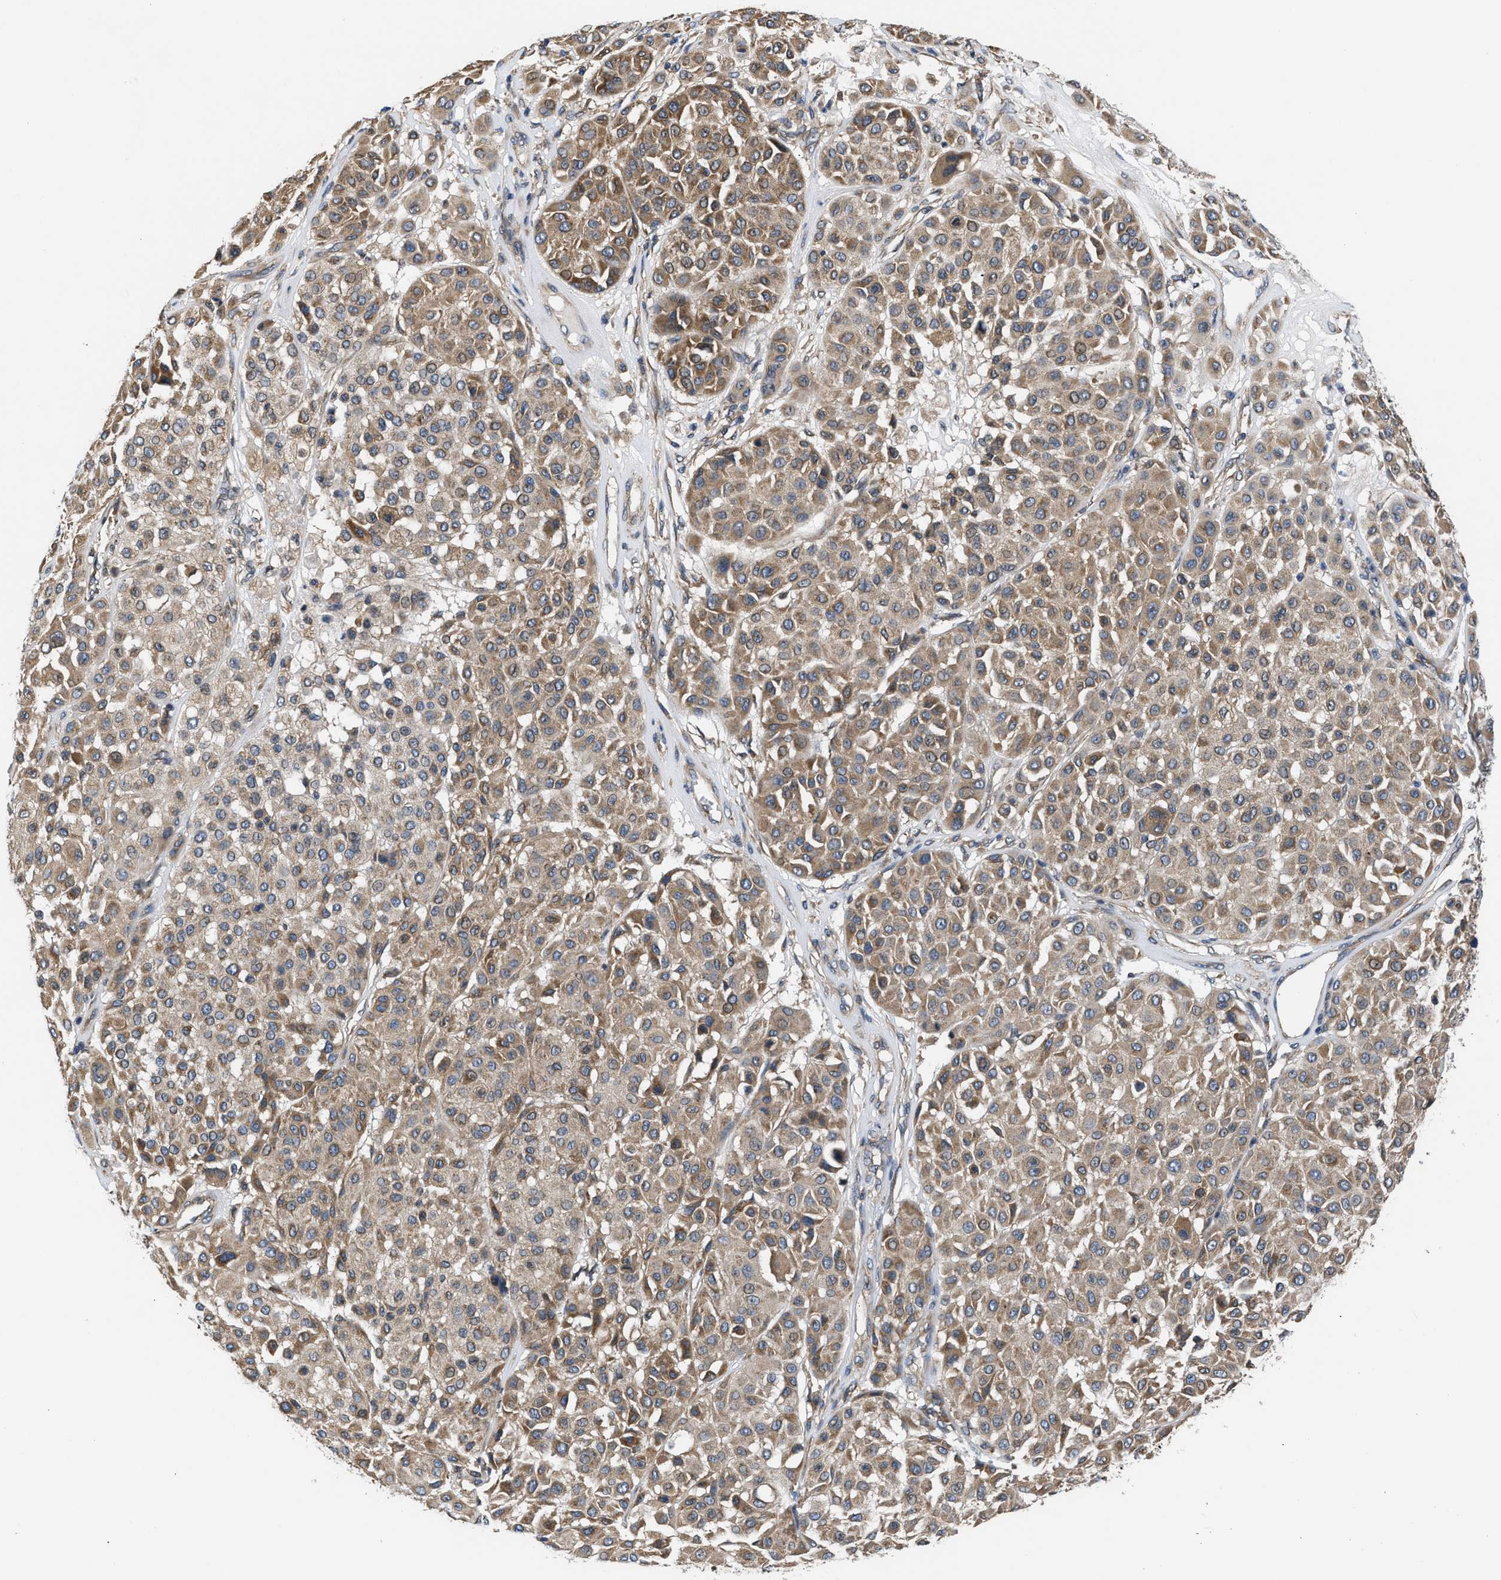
{"staining": {"intensity": "moderate", "quantity": ">75%", "location": "cytoplasmic/membranous"}, "tissue": "melanoma", "cell_type": "Tumor cells", "image_type": "cancer", "snomed": [{"axis": "morphology", "description": "Malignant melanoma, Metastatic site"}, {"axis": "topography", "description": "Soft tissue"}], "caption": "Tumor cells exhibit moderate cytoplasmic/membranous staining in approximately >75% of cells in malignant melanoma (metastatic site). The protein of interest is shown in brown color, while the nuclei are stained blue.", "gene": "CEP128", "patient": {"sex": "male", "age": 41}}